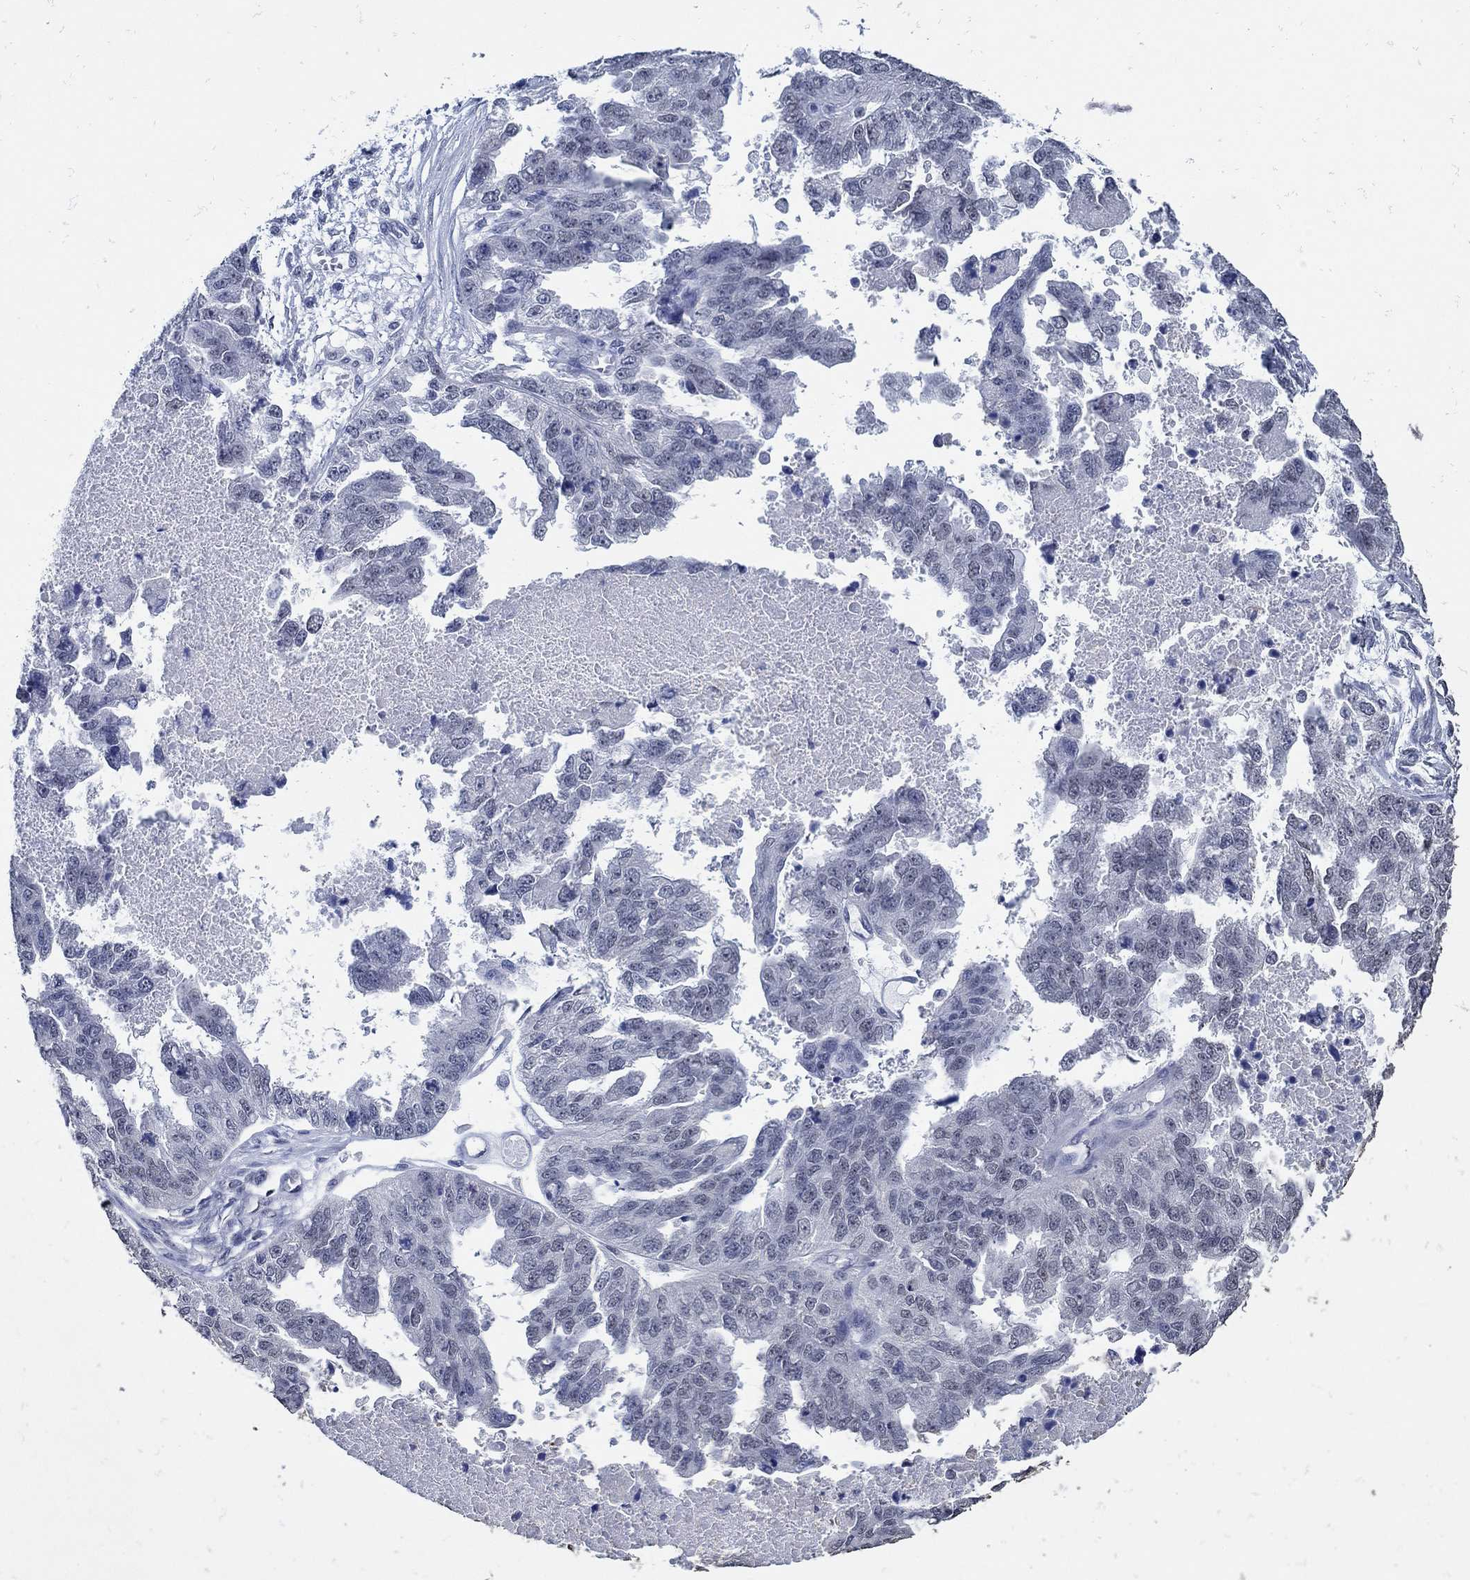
{"staining": {"intensity": "negative", "quantity": "none", "location": "none"}, "tissue": "ovarian cancer", "cell_type": "Tumor cells", "image_type": "cancer", "snomed": [{"axis": "morphology", "description": "Cystadenocarcinoma, serous, NOS"}, {"axis": "topography", "description": "Ovary"}], "caption": "Human serous cystadenocarcinoma (ovarian) stained for a protein using IHC demonstrates no positivity in tumor cells.", "gene": "KCNN3", "patient": {"sex": "female", "age": 58}}